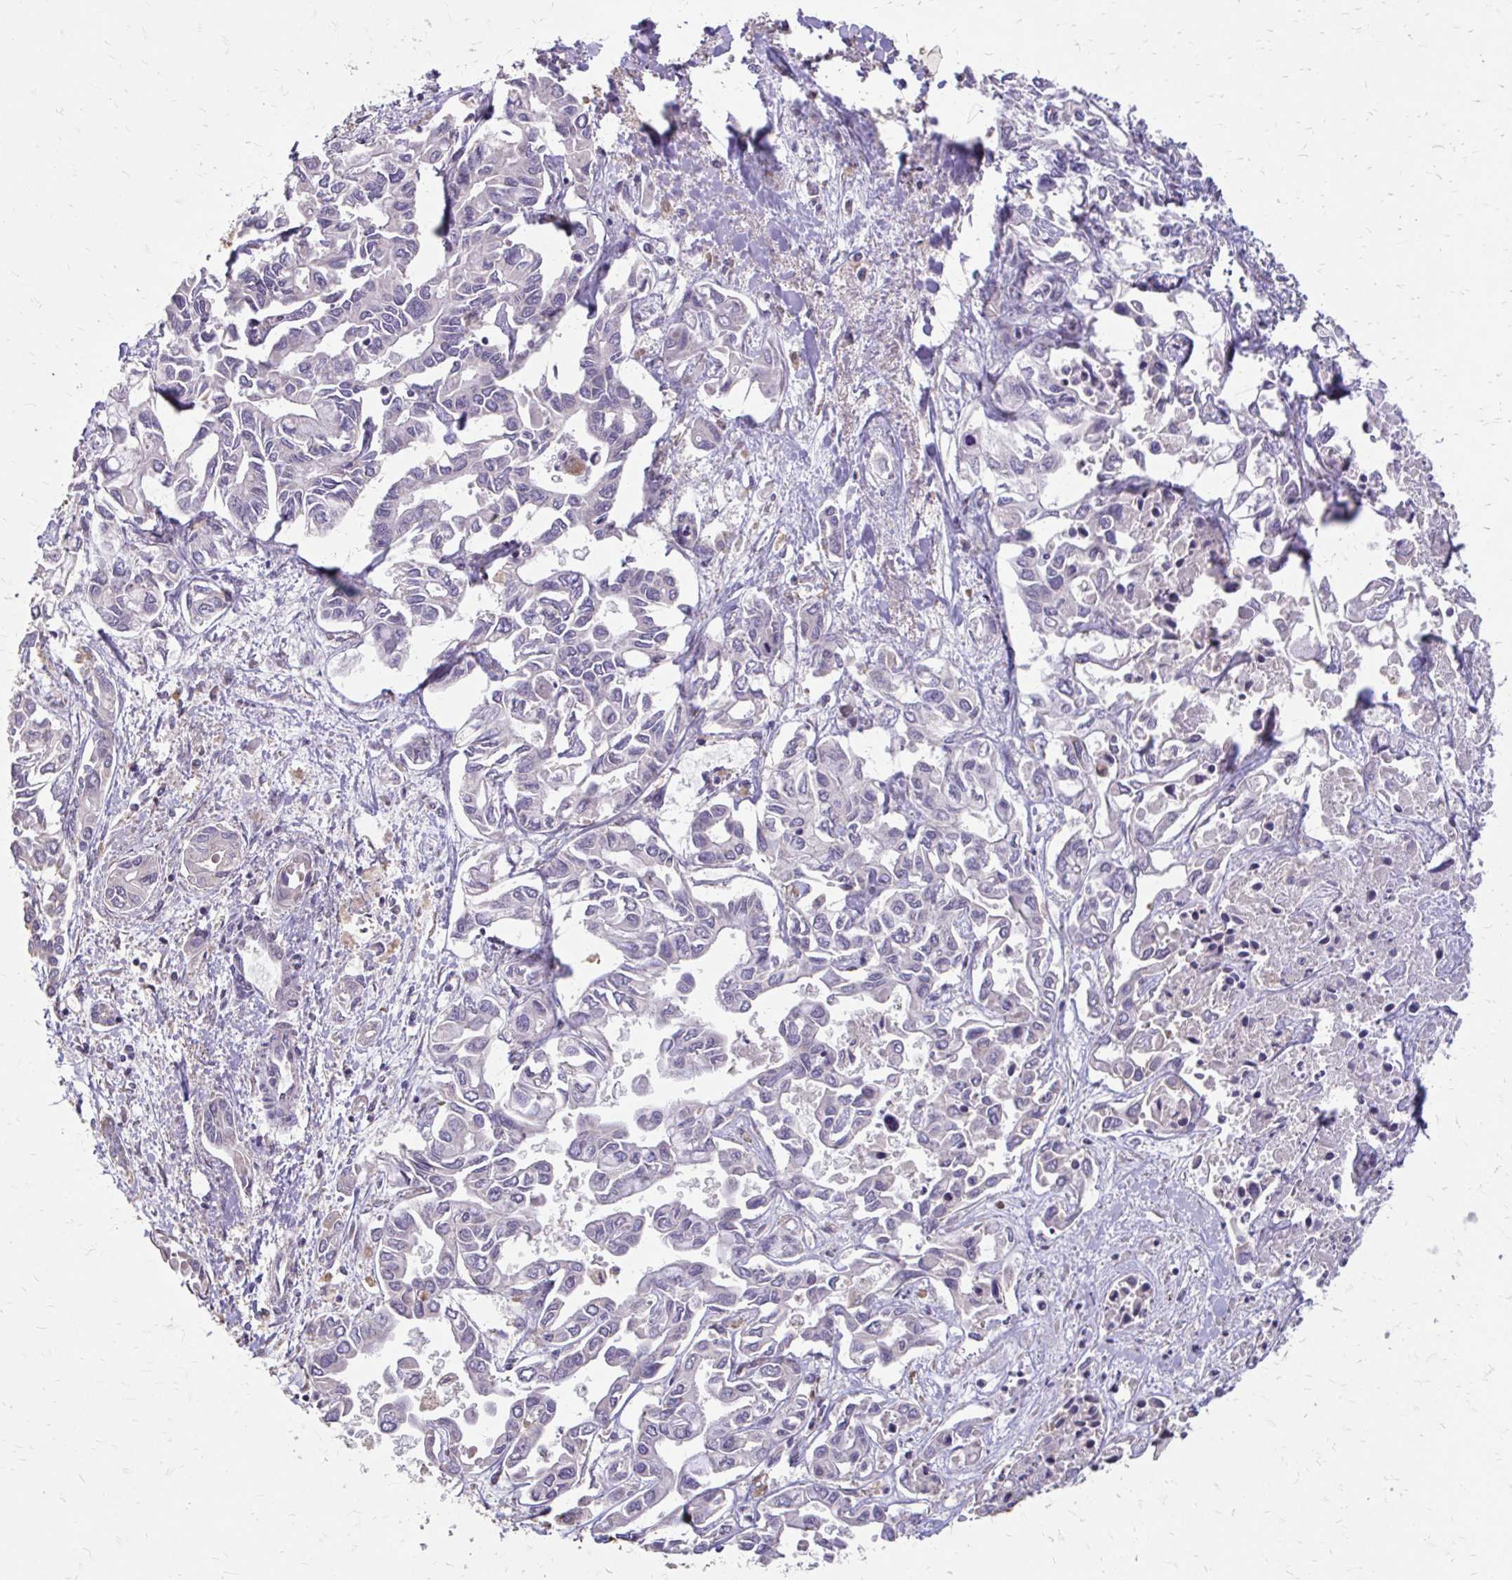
{"staining": {"intensity": "negative", "quantity": "none", "location": "none"}, "tissue": "liver cancer", "cell_type": "Tumor cells", "image_type": "cancer", "snomed": [{"axis": "morphology", "description": "Cholangiocarcinoma"}, {"axis": "topography", "description": "Liver"}], "caption": "High power microscopy photomicrograph of an immunohistochemistry photomicrograph of liver cholangiocarcinoma, revealing no significant positivity in tumor cells.", "gene": "MYORG", "patient": {"sex": "female", "age": 64}}